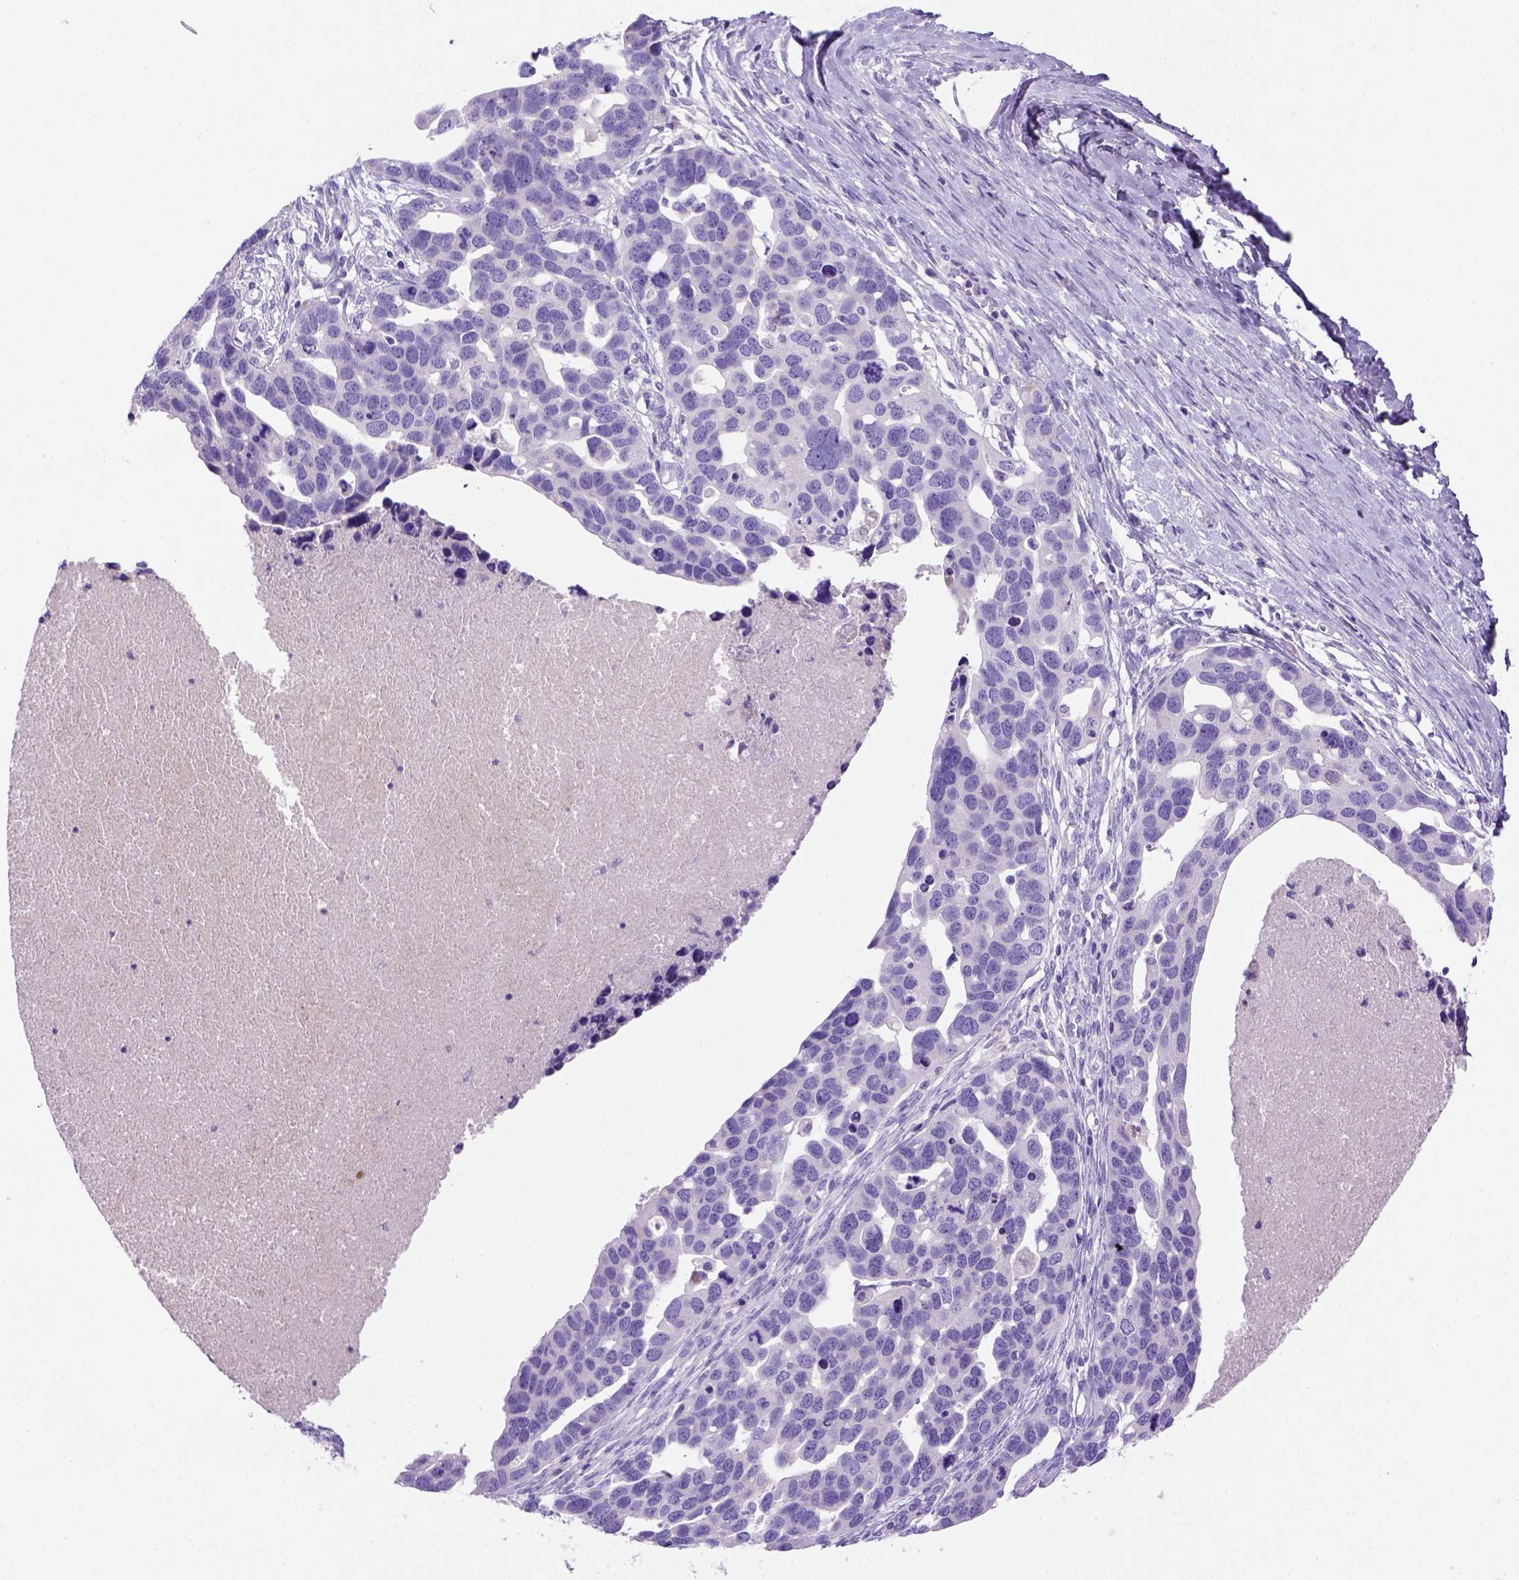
{"staining": {"intensity": "negative", "quantity": "none", "location": "none"}, "tissue": "ovarian cancer", "cell_type": "Tumor cells", "image_type": "cancer", "snomed": [{"axis": "morphology", "description": "Cystadenocarcinoma, serous, NOS"}, {"axis": "topography", "description": "Ovary"}], "caption": "Immunohistochemical staining of human ovarian serous cystadenocarcinoma exhibits no significant positivity in tumor cells.", "gene": "SIRPD", "patient": {"sex": "female", "age": 54}}